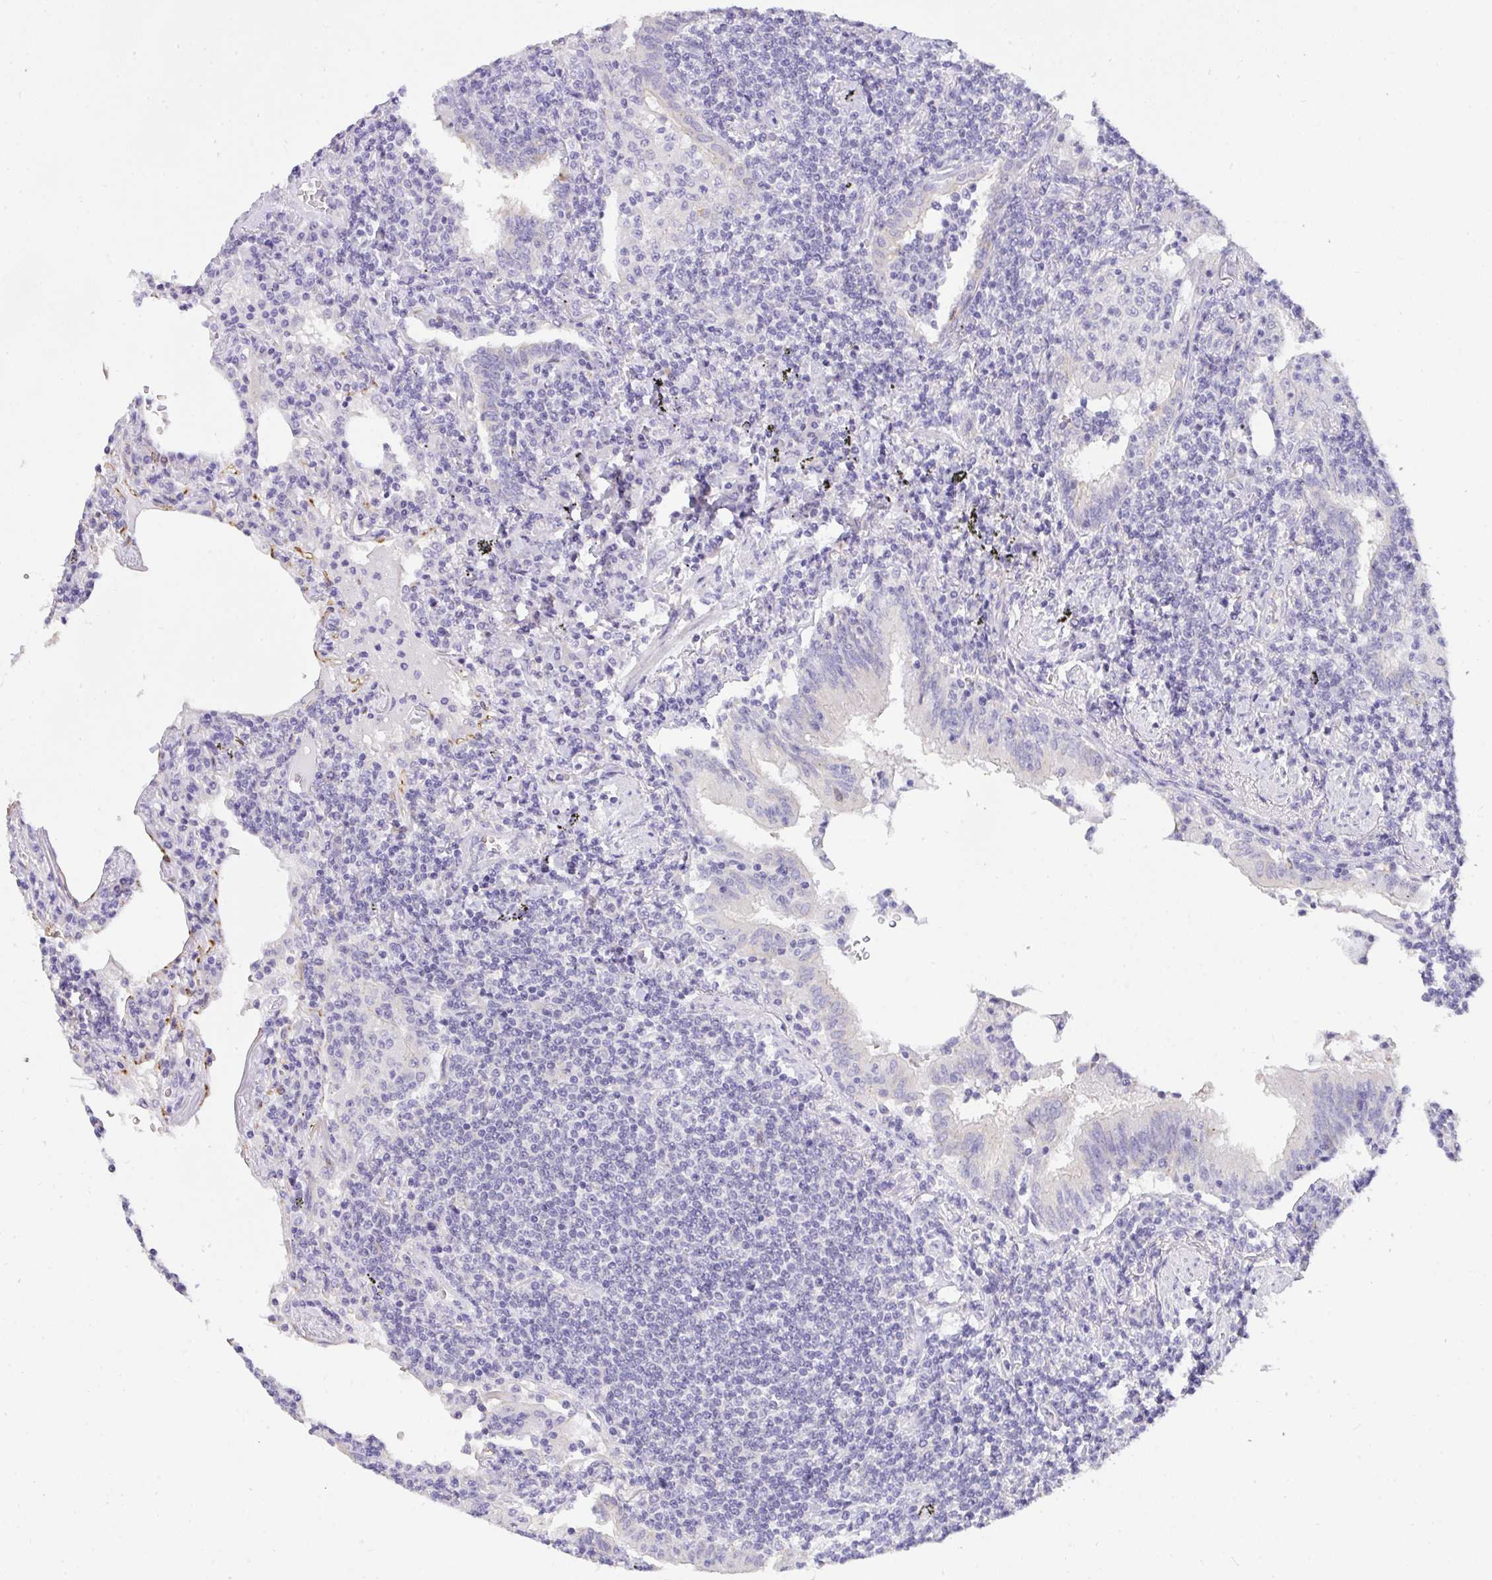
{"staining": {"intensity": "negative", "quantity": "none", "location": "none"}, "tissue": "lymphoma", "cell_type": "Tumor cells", "image_type": "cancer", "snomed": [{"axis": "morphology", "description": "Malignant lymphoma, non-Hodgkin's type, Low grade"}, {"axis": "topography", "description": "Lung"}], "caption": "Image shows no significant protein expression in tumor cells of lymphoma.", "gene": "VGLL3", "patient": {"sex": "female", "age": 71}}